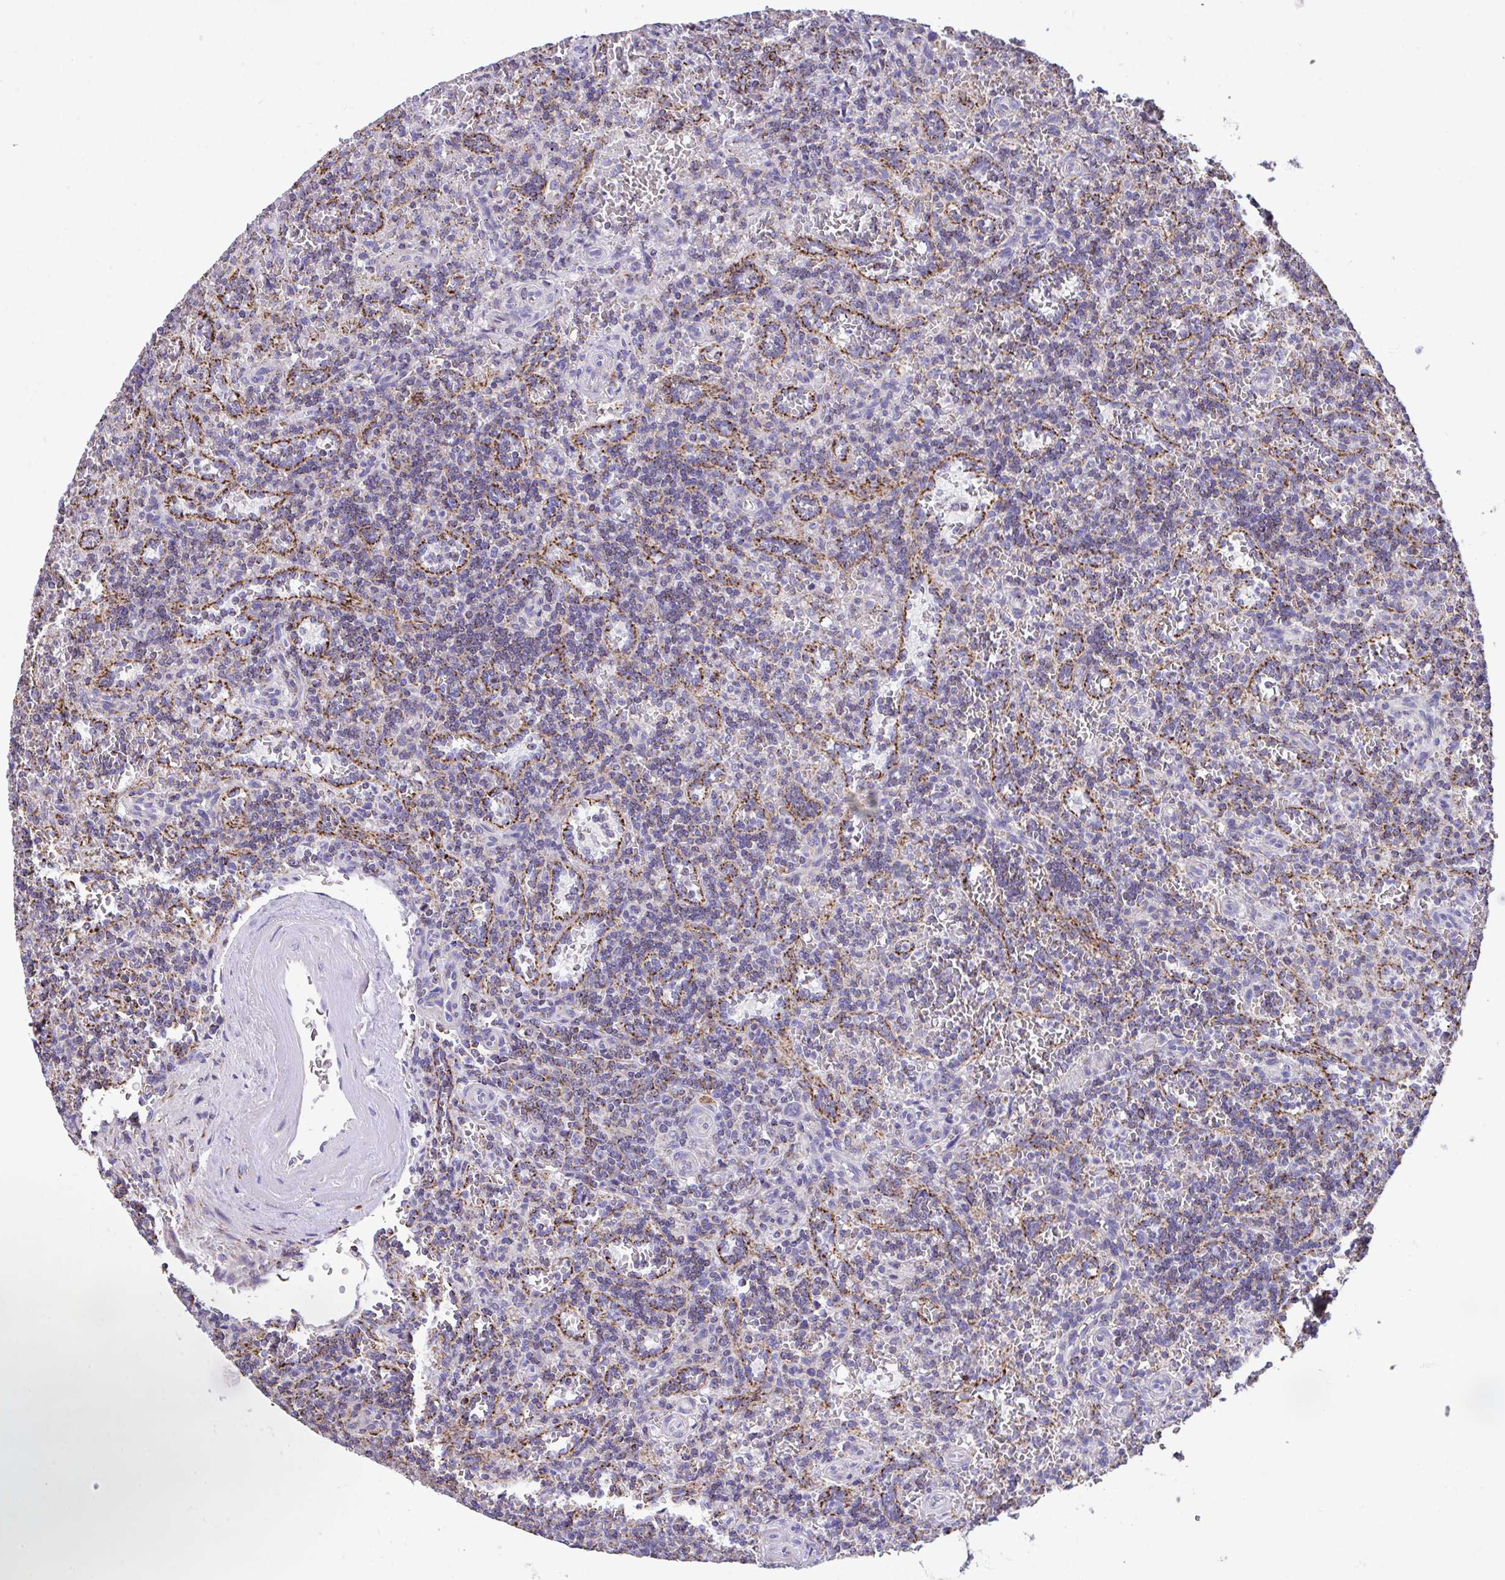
{"staining": {"intensity": "weak", "quantity": "<25%", "location": "cytoplasmic/membranous"}, "tissue": "lymphoma", "cell_type": "Tumor cells", "image_type": "cancer", "snomed": [{"axis": "morphology", "description": "Malignant lymphoma, non-Hodgkin's type, Low grade"}, {"axis": "topography", "description": "Spleen"}], "caption": "Lymphoma stained for a protein using immunohistochemistry reveals no positivity tumor cells.", "gene": "PCMTD2", "patient": {"sex": "male", "age": 73}}